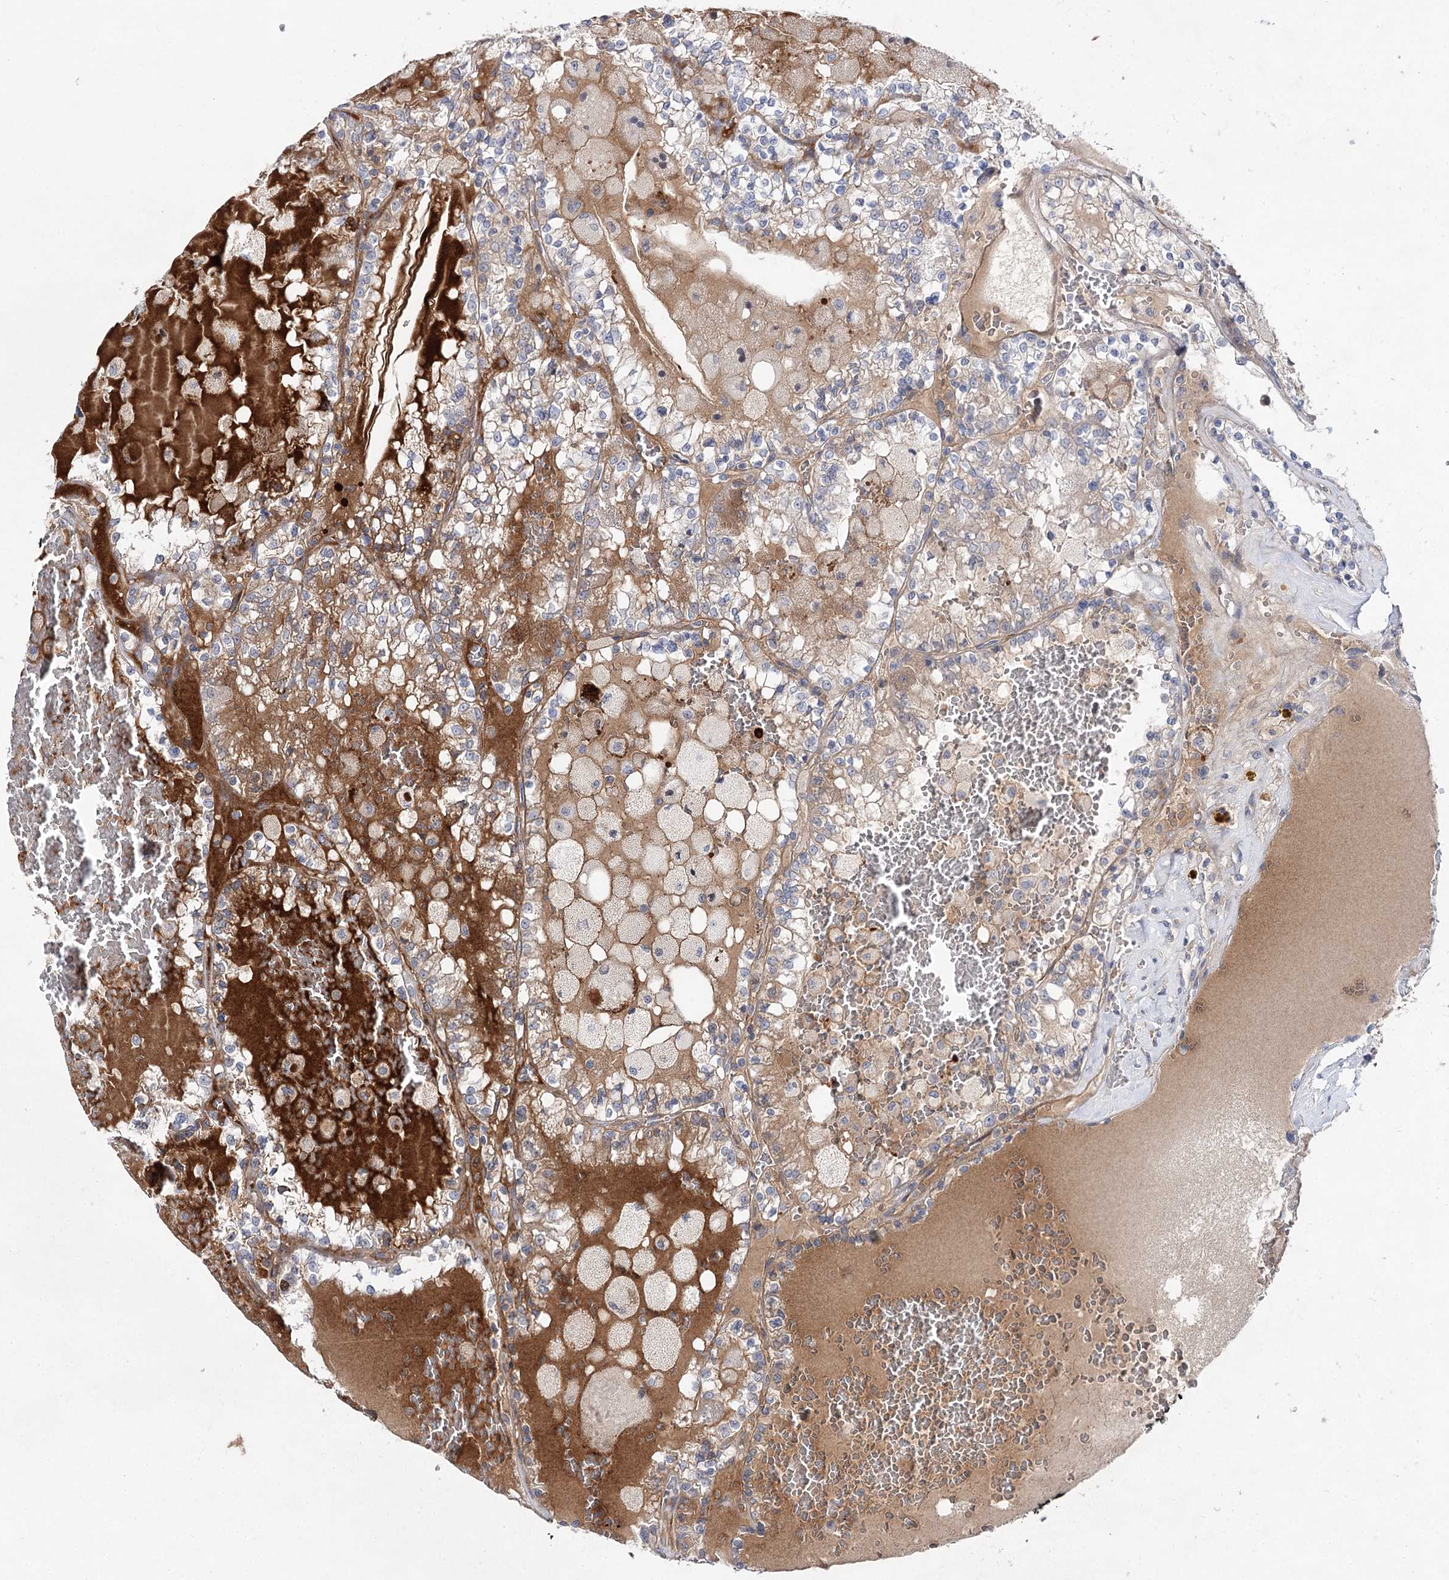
{"staining": {"intensity": "weak", "quantity": "<25%", "location": "cytoplasmic/membranous"}, "tissue": "renal cancer", "cell_type": "Tumor cells", "image_type": "cancer", "snomed": [{"axis": "morphology", "description": "Adenocarcinoma, NOS"}, {"axis": "topography", "description": "Kidney"}], "caption": "Photomicrograph shows no protein positivity in tumor cells of renal adenocarcinoma tissue.", "gene": "LRRC14B", "patient": {"sex": "female", "age": 56}}